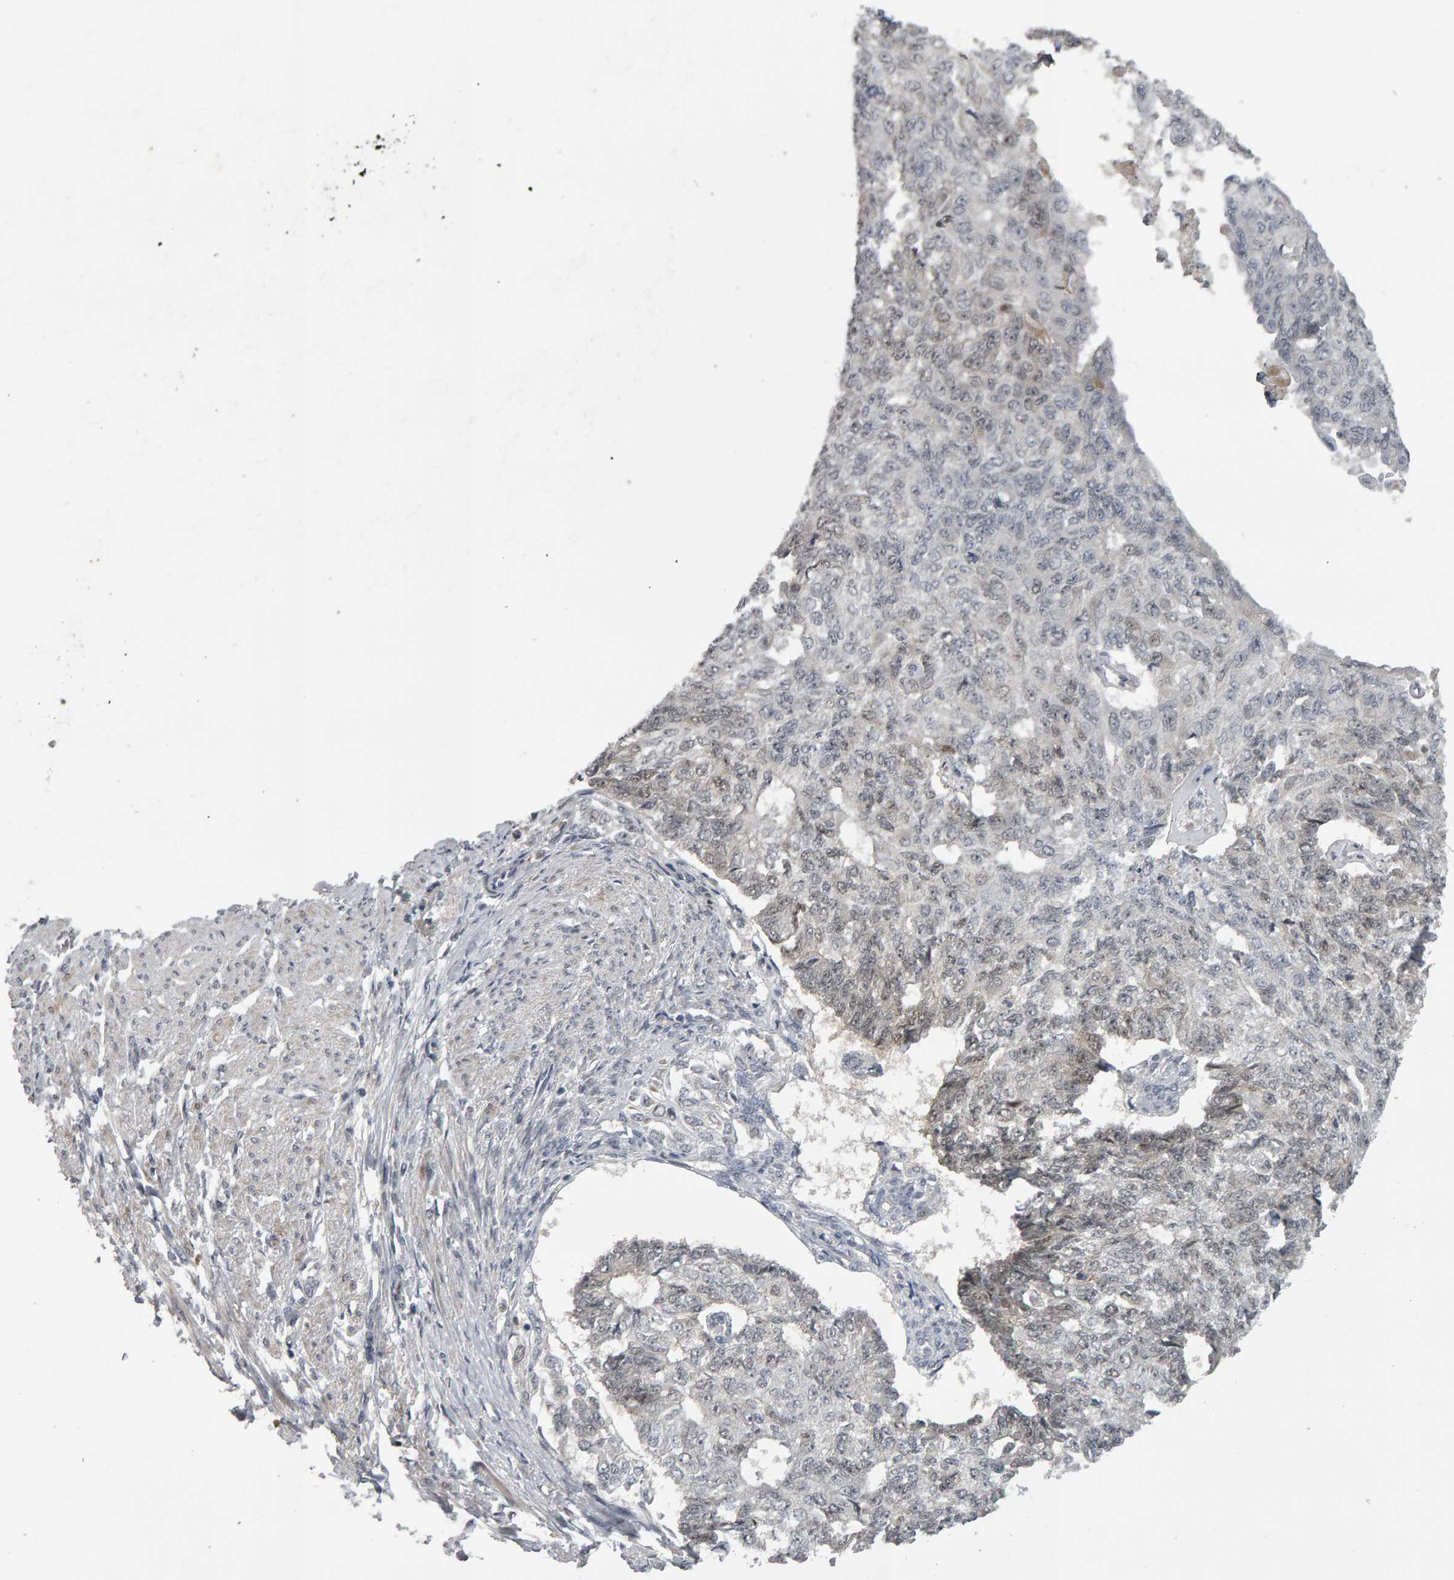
{"staining": {"intensity": "weak", "quantity": "<25%", "location": "nuclear"}, "tissue": "endometrial cancer", "cell_type": "Tumor cells", "image_type": "cancer", "snomed": [{"axis": "morphology", "description": "Adenocarcinoma, NOS"}, {"axis": "topography", "description": "Endometrium"}], "caption": "The immunohistochemistry (IHC) photomicrograph has no significant staining in tumor cells of adenocarcinoma (endometrial) tissue.", "gene": "IPO8", "patient": {"sex": "female", "age": 32}}